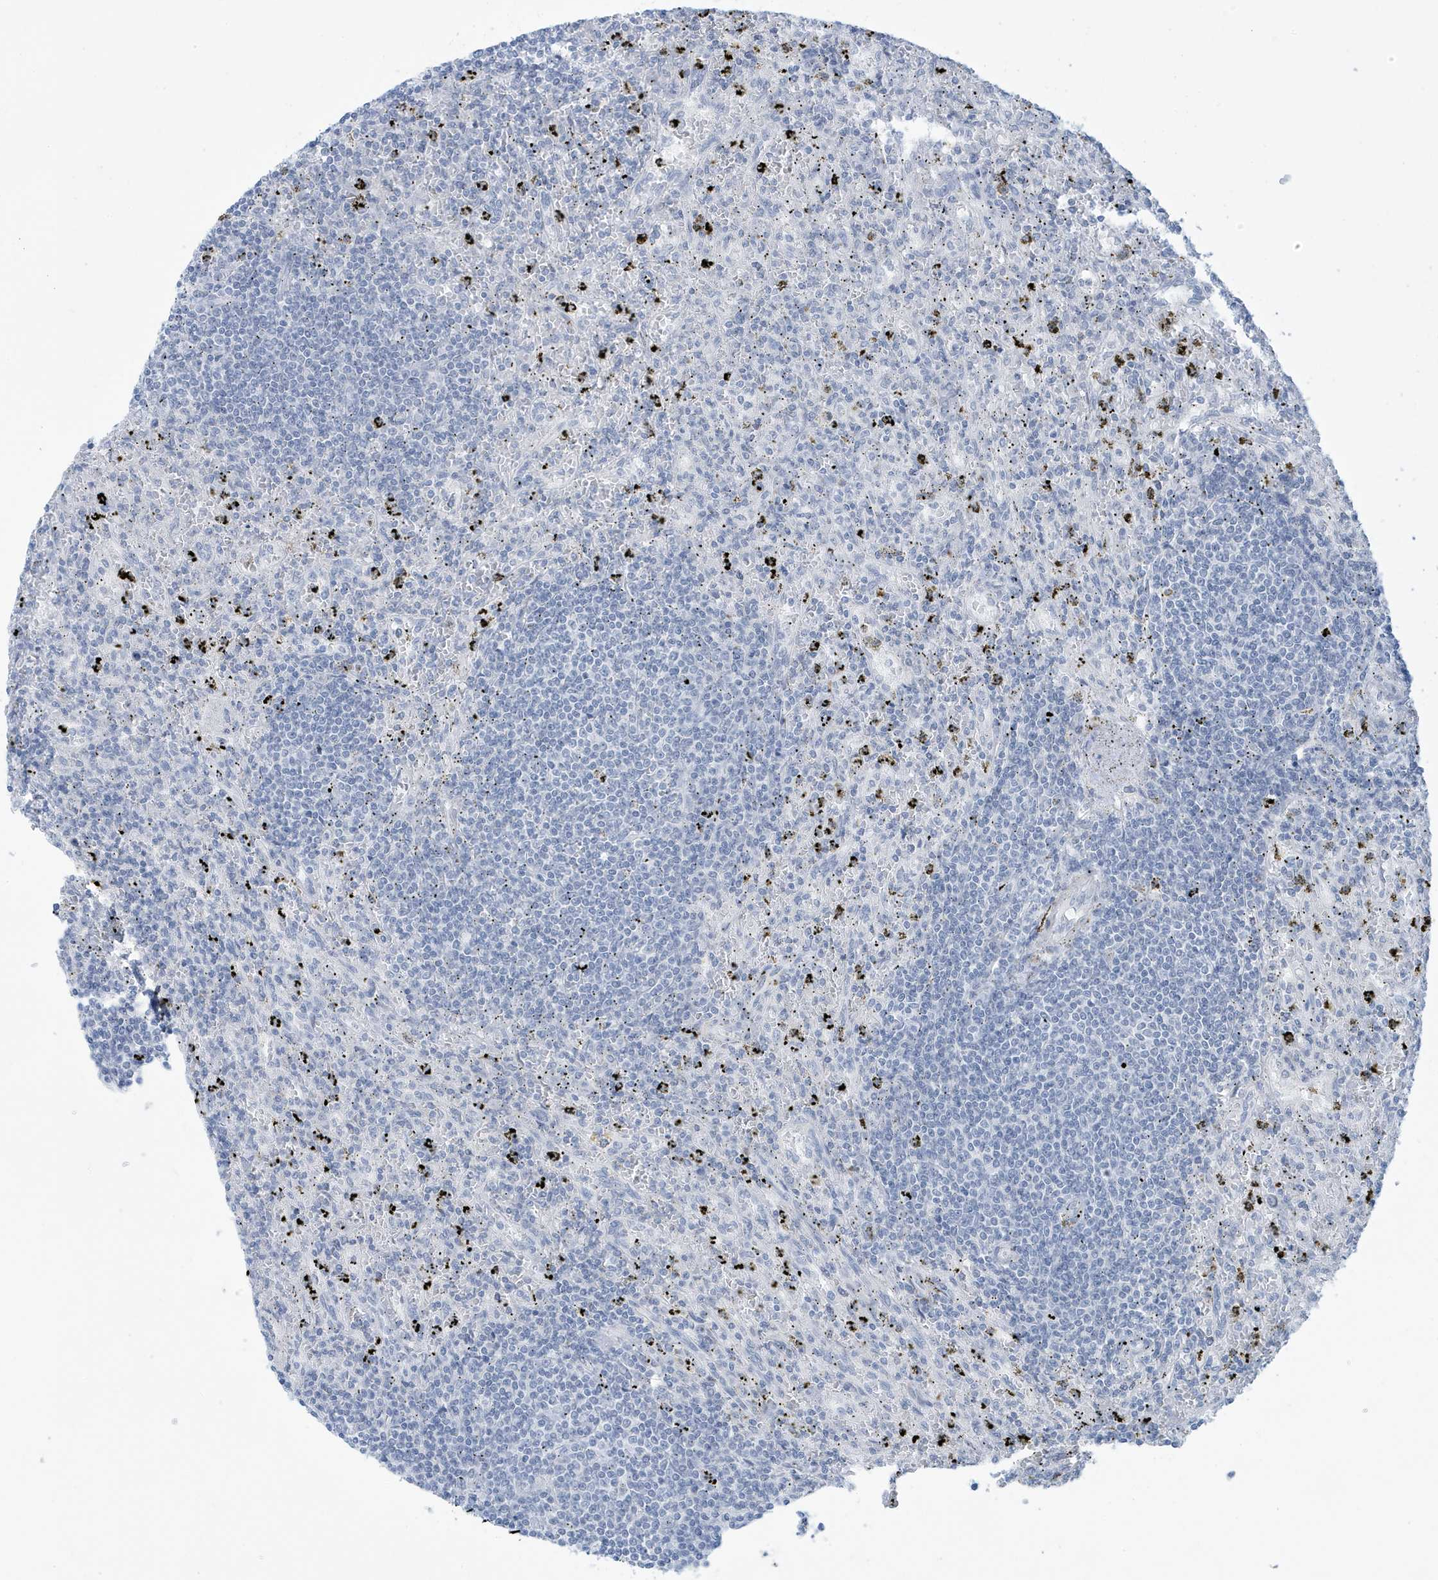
{"staining": {"intensity": "negative", "quantity": "none", "location": "none"}, "tissue": "lymphoma", "cell_type": "Tumor cells", "image_type": "cancer", "snomed": [{"axis": "morphology", "description": "Malignant lymphoma, non-Hodgkin's type, Low grade"}, {"axis": "topography", "description": "Spleen"}], "caption": "Low-grade malignant lymphoma, non-Hodgkin's type stained for a protein using immunohistochemistry (IHC) reveals no positivity tumor cells.", "gene": "PERM1", "patient": {"sex": "male", "age": 76}}